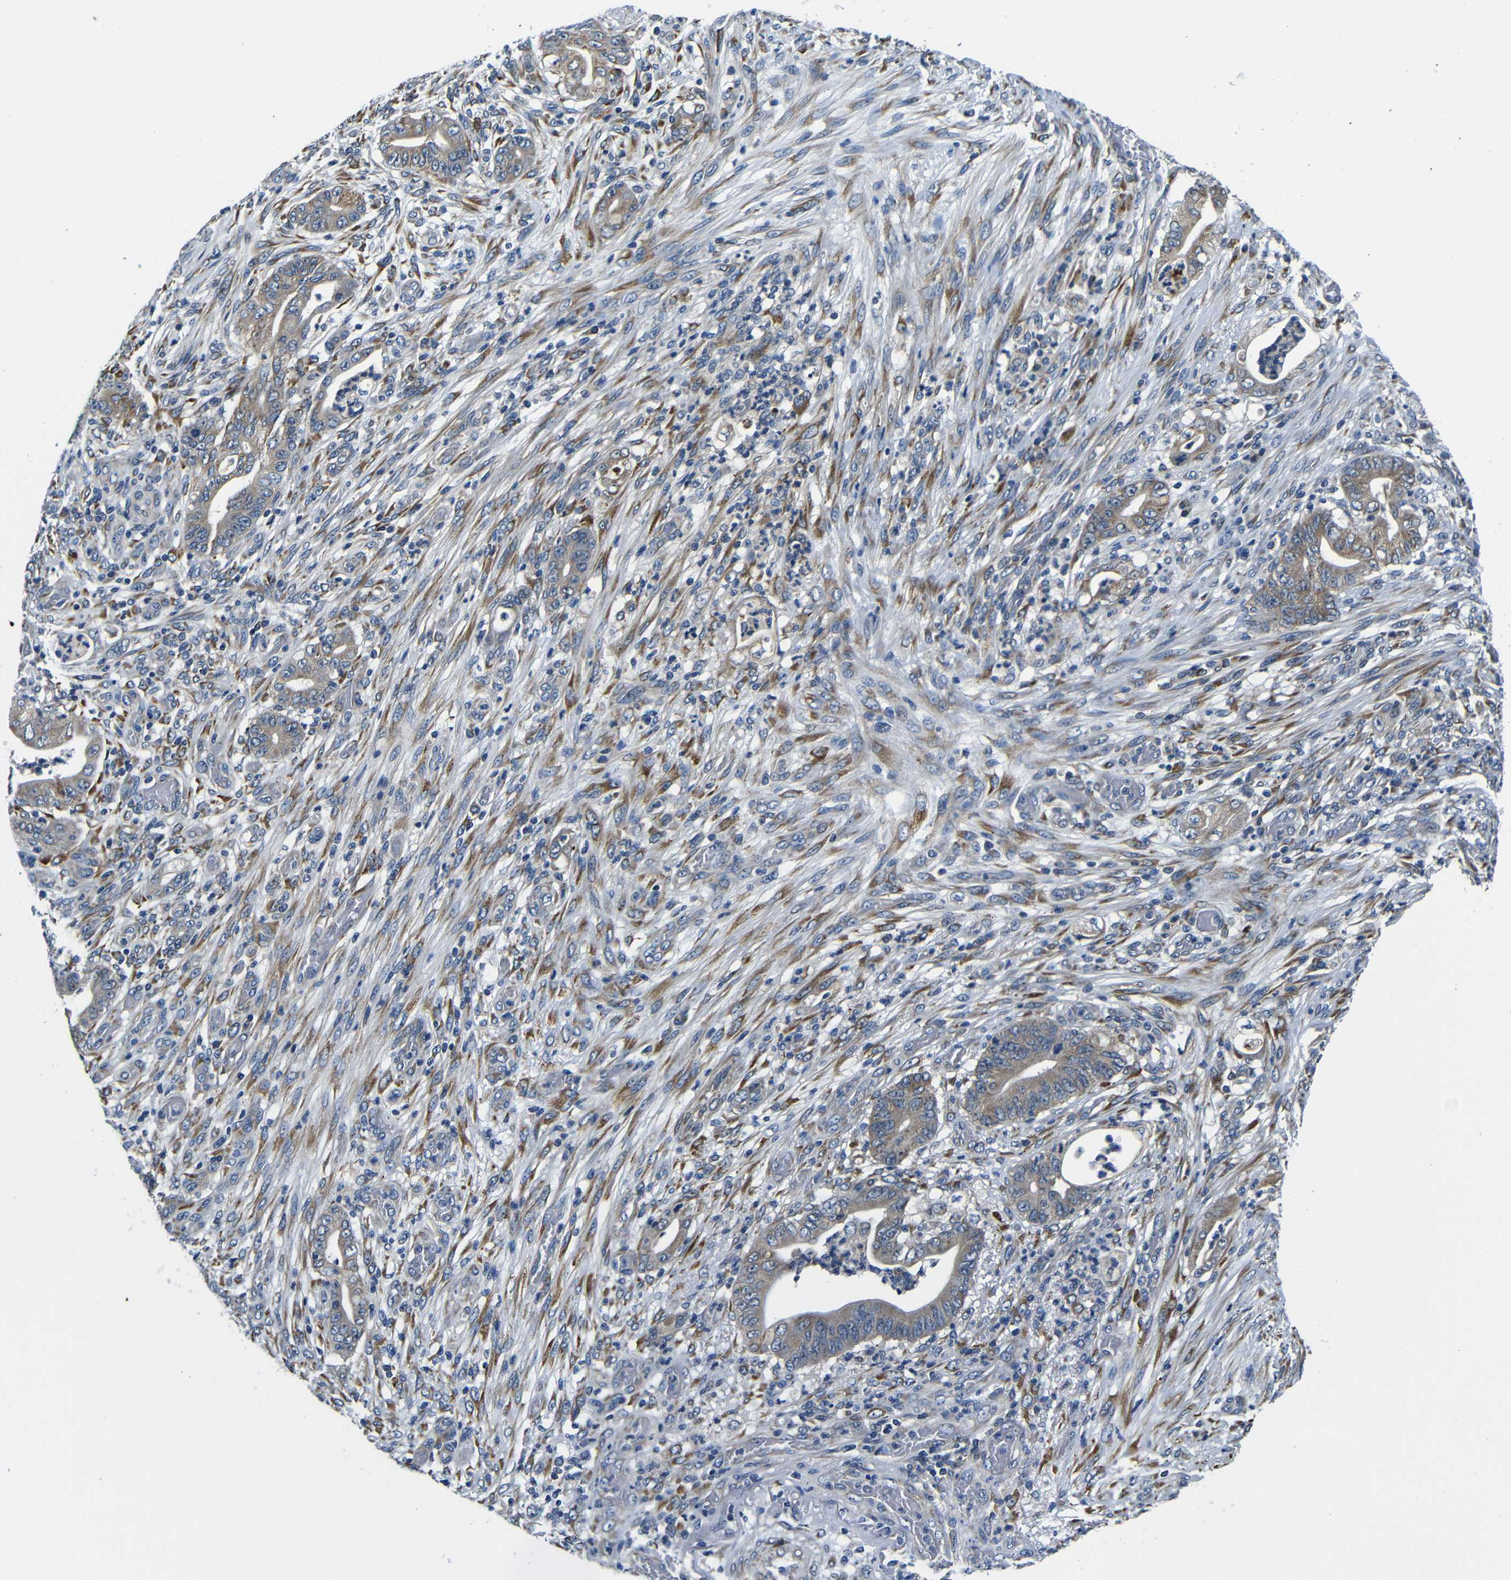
{"staining": {"intensity": "weak", "quantity": "25%-75%", "location": "cytoplasmic/membranous"}, "tissue": "stomach cancer", "cell_type": "Tumor cells", "image_type": "cancer", "snomed": [{"axis": "morphology", "description": "Adenocarcinoma, NOS"}, {"axis": "topography", "description": "Stomach"}], "caption": "Immunohistochemical staining of human stomach adenocarcinoma displays low levels of weak cytoplasmic/membranous positivity in about 25%-75% of tumor cells.", "gene": "FKBP14", "patient": {"sex": "female", "age": 73}}